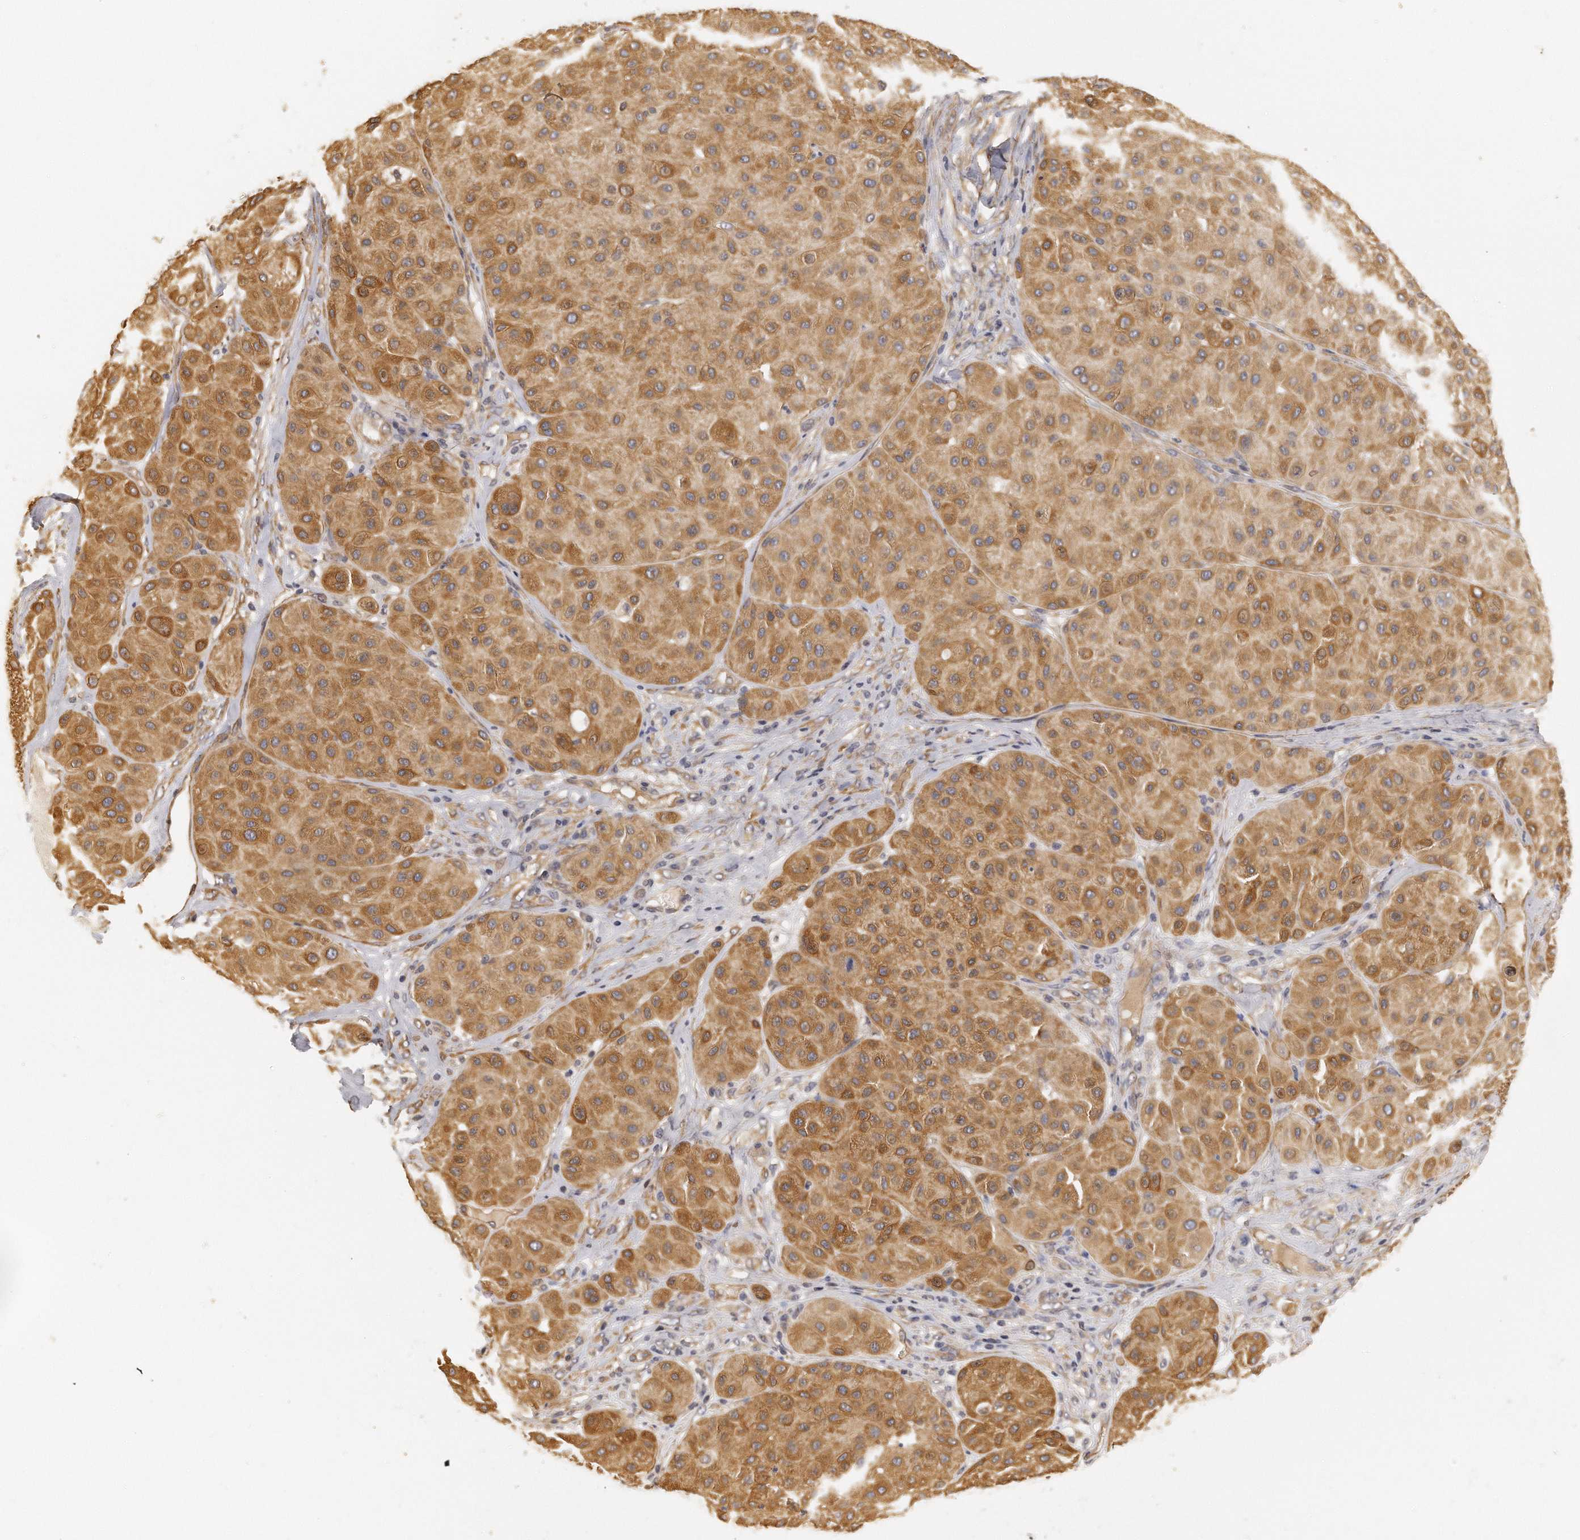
{"staining": {"intensity": "moderate", "quantity": ">75%", "location": "cytoplasmic/membranous"}, "tissue": "melanoma", "cell_type": "Tumor cells", "image_type": "cancer", "snomed": [{"axis": "morphology", "description": "Normal tissue, NOS"}, {"axis": "morphology", "description": "Malignant melanoma, Metastatic site"}, {"axis": "topography", "description": "Skin"}], "caption": "Malignant melanoma (metastatic site) stained for a protein shows moderate cytoplasmic/membranous positivity in tumor cells.", "gene": "CHST7", "patient": {"sex": "male", "age": 41}}